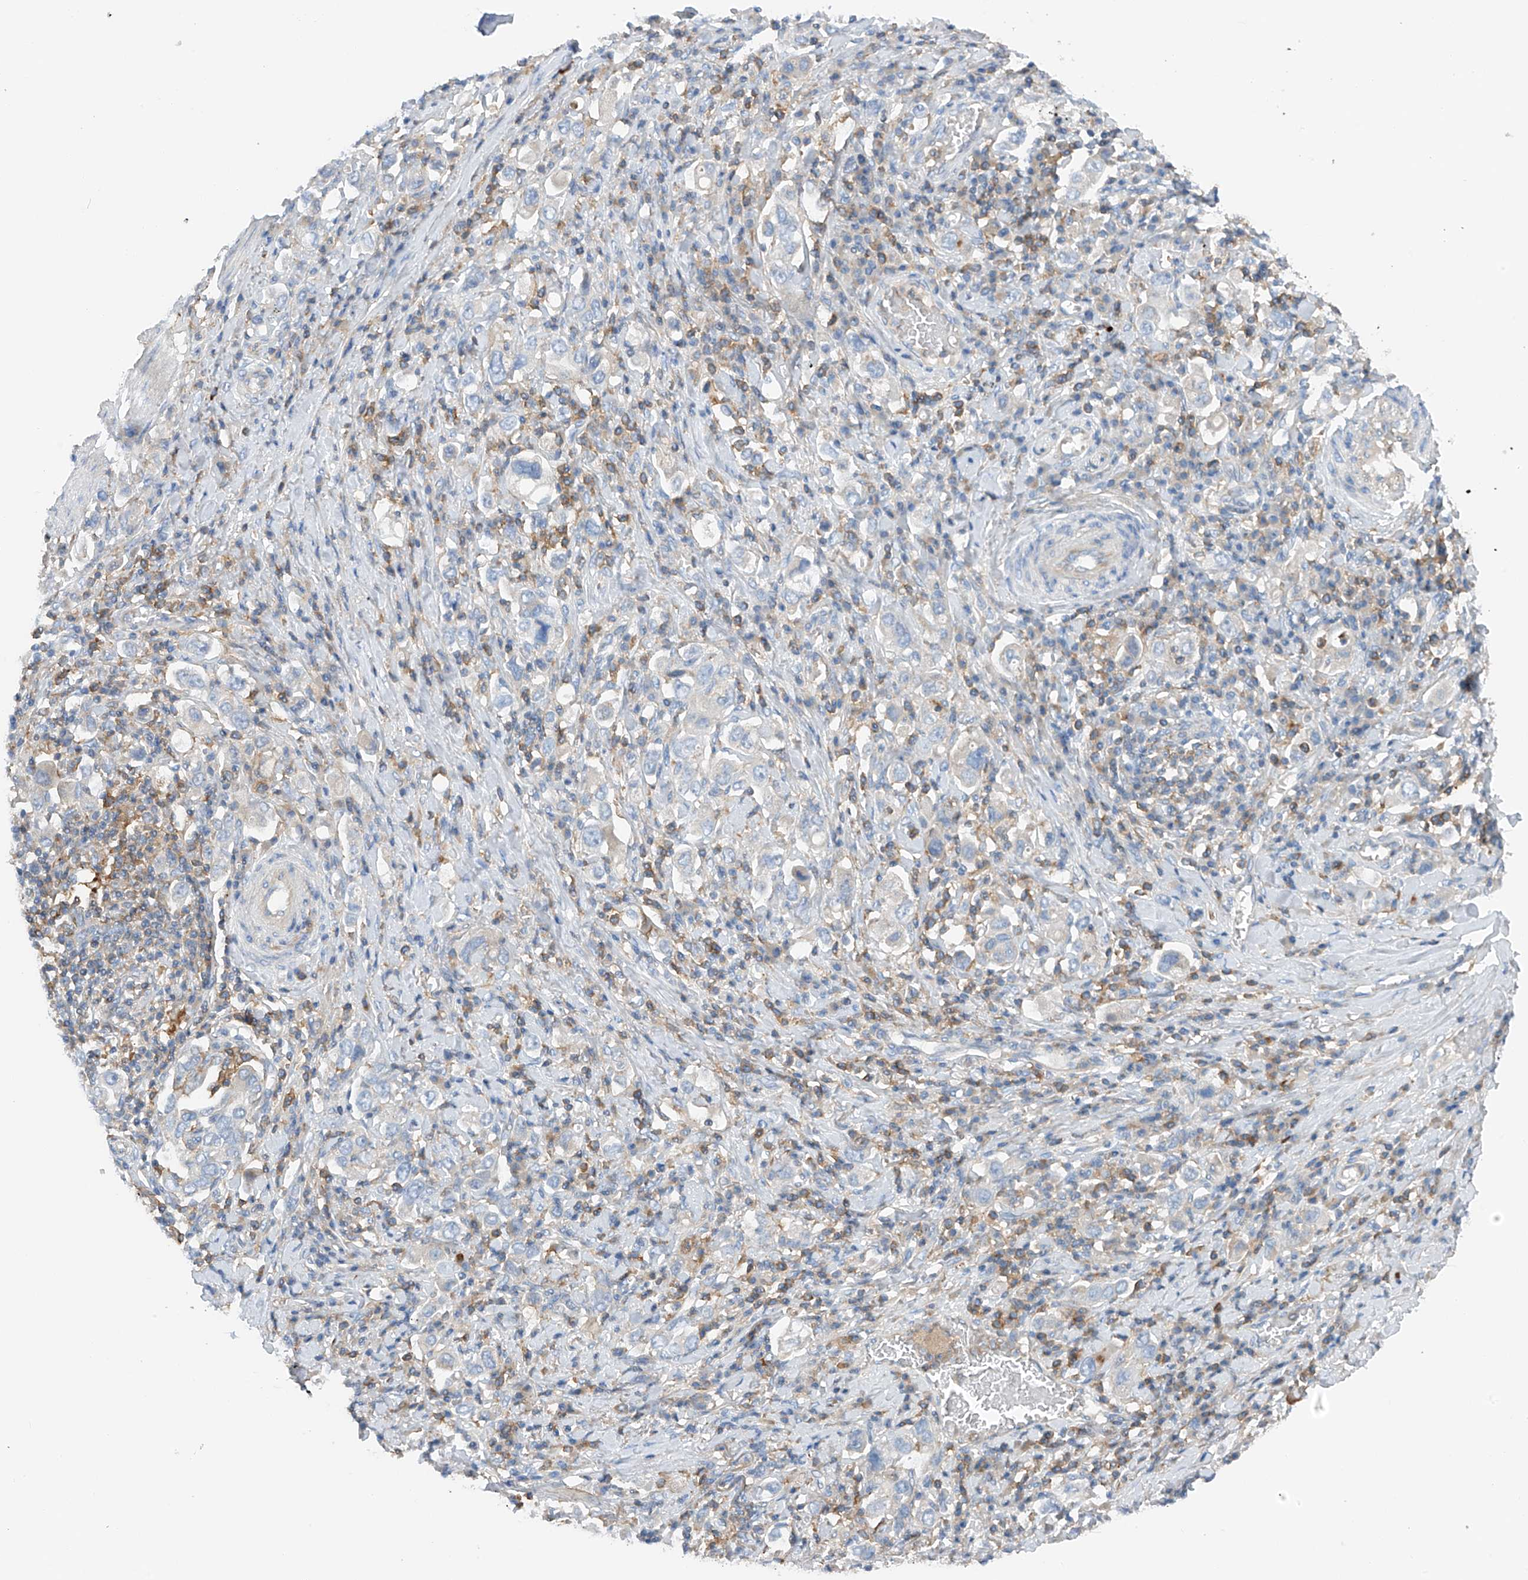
{"staining": {"intensity": "negative", "quantity": "none", "location": "none"}, "tissue": "stomach cancer", "cell_type": "Tumor cells", "image_type": "cancer", "snomed": [{"axis": "morphology", "description": "Adenocarcinoma, NOS"}, {"axis": "topography", "description": "Stomach, upper"}], "caption": "Immunohistochemical staining of stomach cancer (adenocarcinoma) shows no significant positivity in tumor cells. (Stains: DAB (3,3'-diaminobenzidine) IHC with hematoxylin counter stain, Microscopy: brightfield microscopy at high magnification).", "gene": "NALCN", "patient": {"sex": "male", "age": 62}}